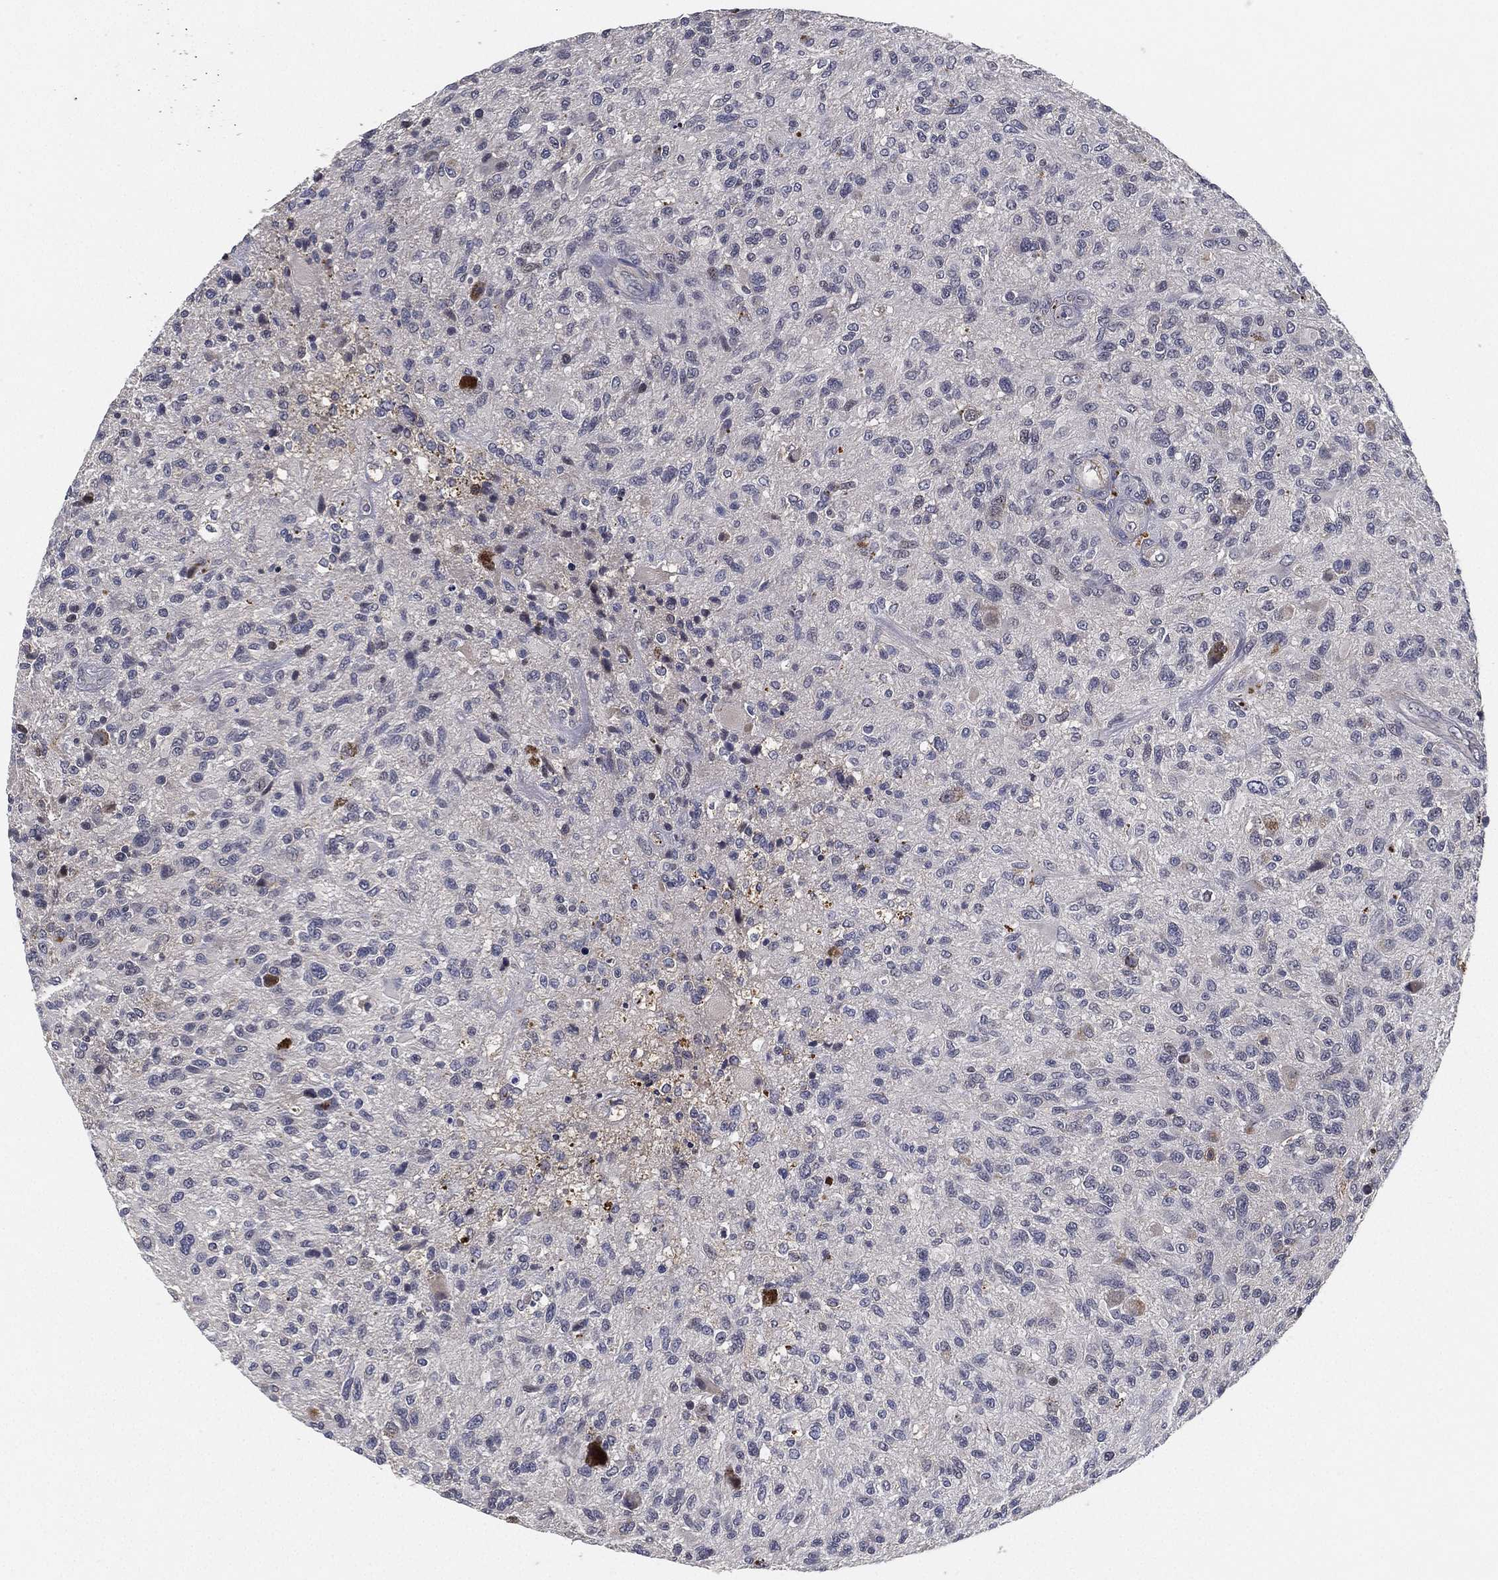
{"staining": {"intensity": "negative", "quantity": "none", "location": "none"}, "tissue": "glioma", "cell_type": "Tumor cells", "image_type": "cancer", "snomed": [{"axis": "morphology", "description": "Glioma, malignant, High grade"}, {"axis": "topography", "description": "Brain"}], "caption": "Tumor cells are negative for brown protein staining in high-grade glioma (malignant).", "gene": "CFAP251", "patient": {"sex": "male", "age": 47}}